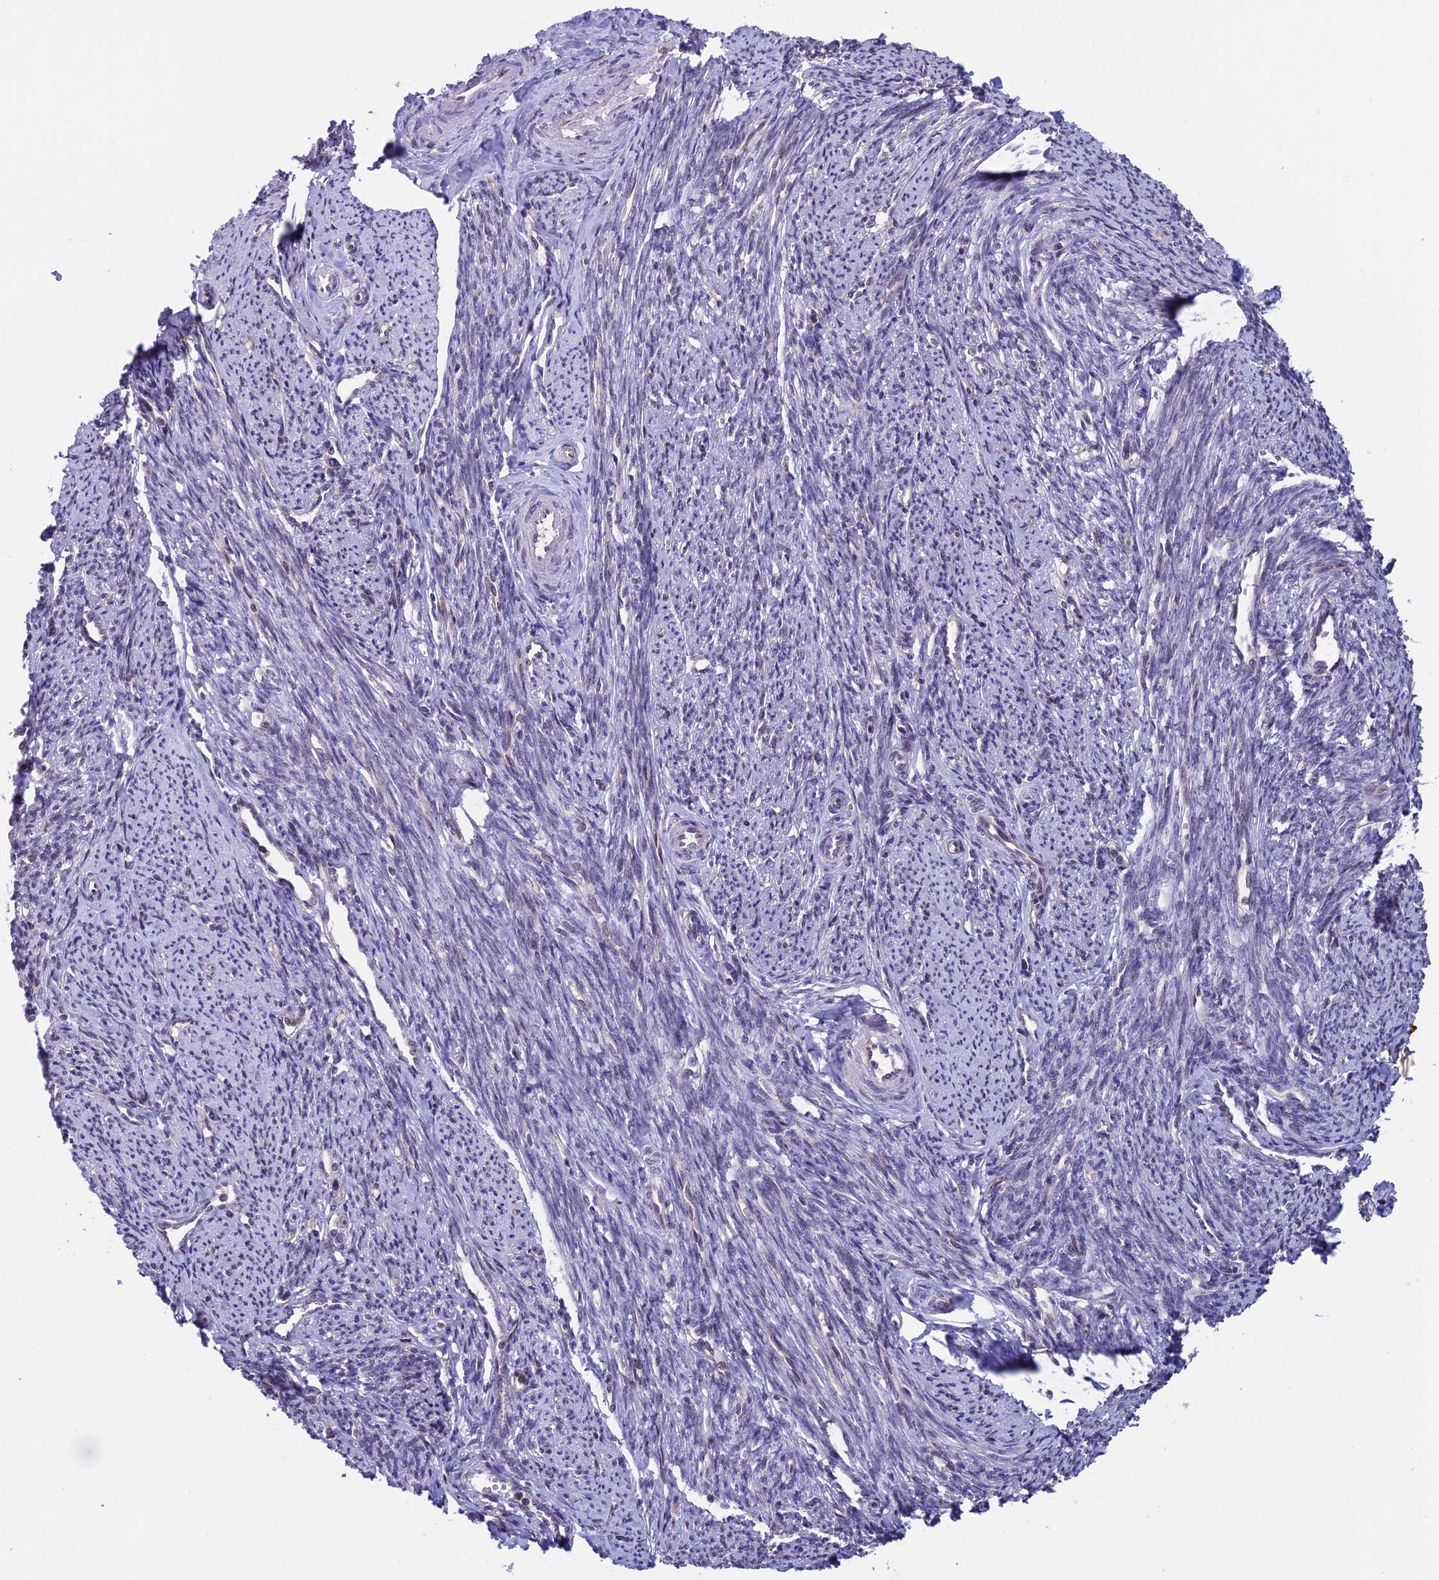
{"staining": {"intensity": "weak", "quantity": "<25%", "location": "cytoplasmic/membranous"}, "tissue": "smooth muscle", "cell_type": "Smooth muscle cells", "image_type": "normal", "snomed": [{"axis": "morphology", "description": "Normal tissue, NOS"}, {"axis": "topography", "description": "Smooth muscle"}, {"axis": "topography", "description": "Uterus"}], "caption": "The image displays no staining of smooth muscle cells in unremarkable smooth muscle. (DAB immunohistochemistry, high magnification).", "gene": "DMRTA2", "patient": {"sex": "female", "age": 59}}